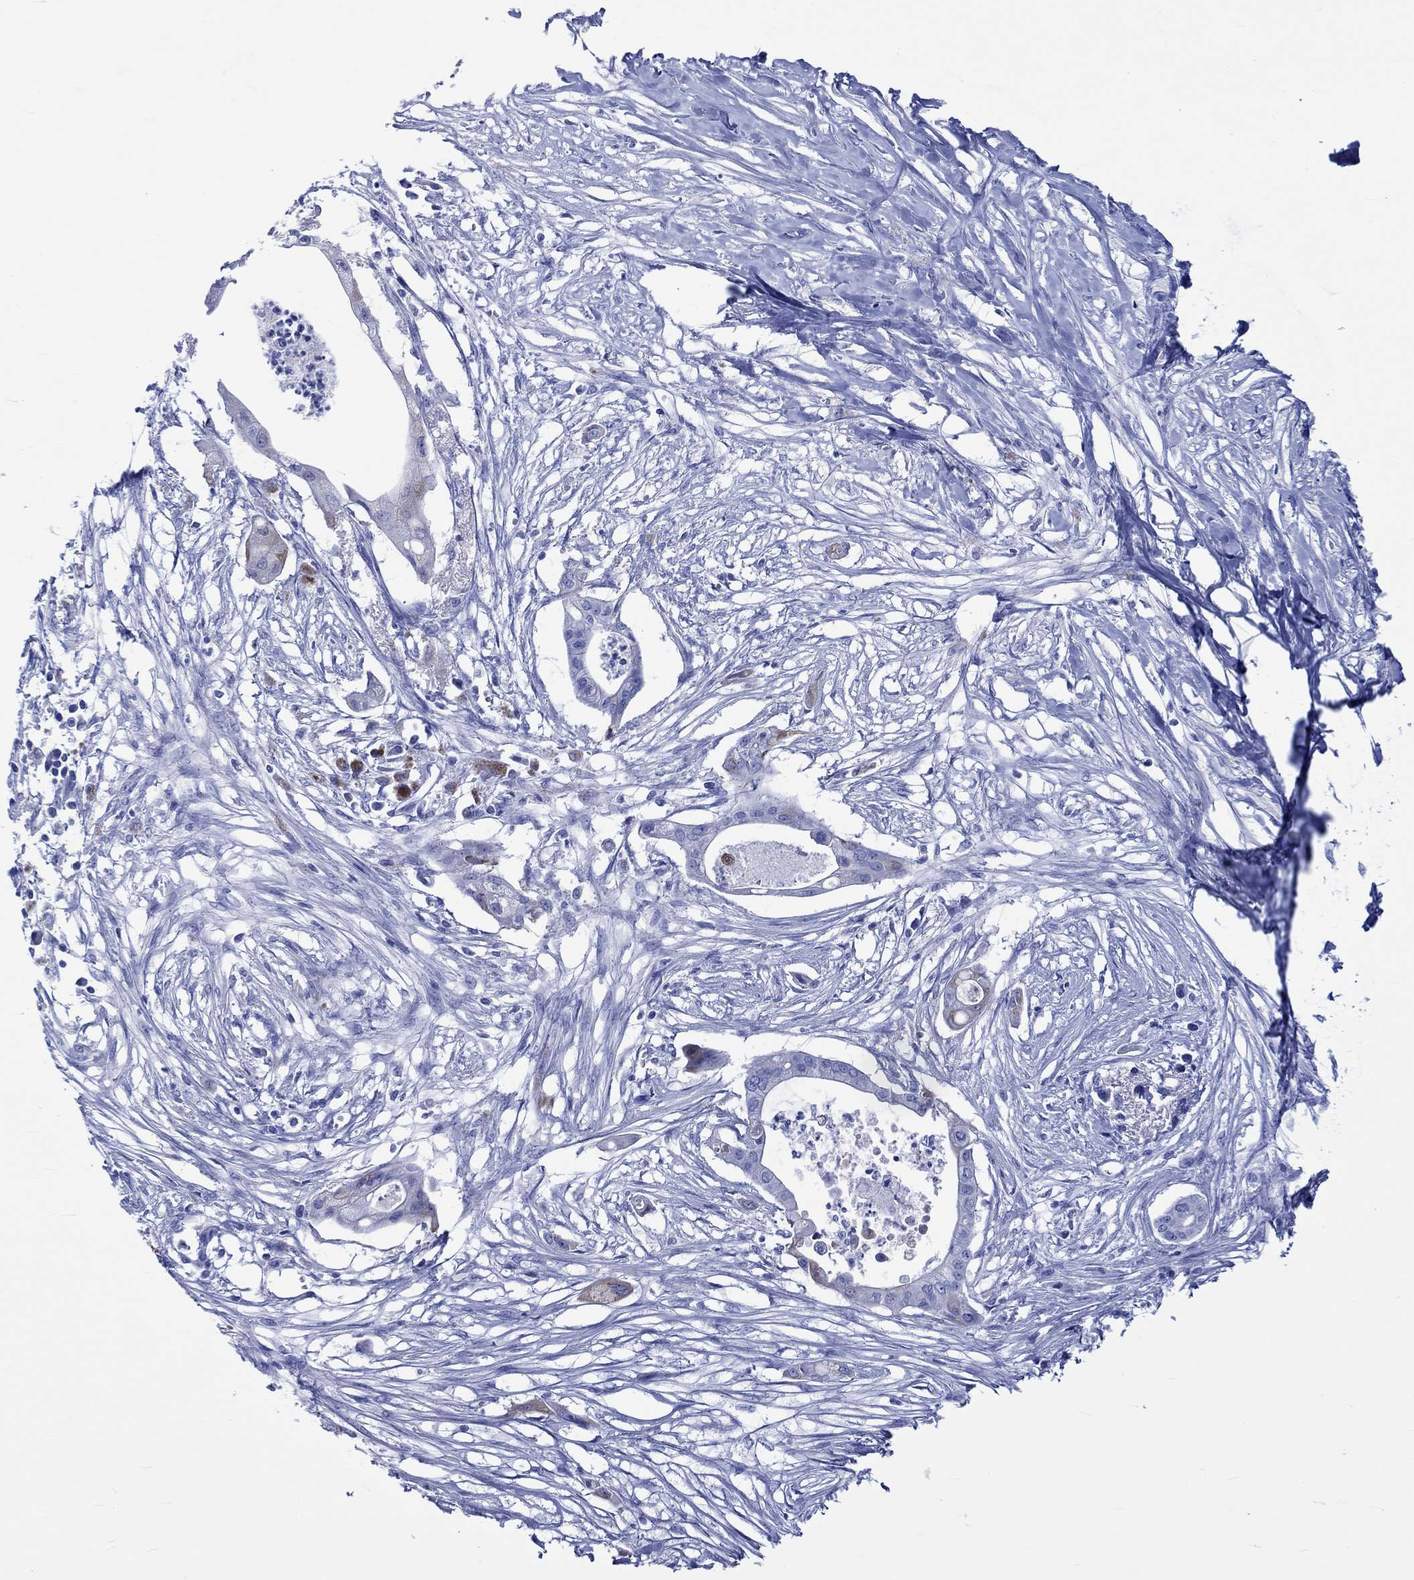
{"staining": {"intensity": "negative", "quantity": "none", "location": "none"}, "tissue": "pancreatic cancer", "cell_type": "Tumor cells", "image_type": "cancer", "snomed": [{"axis": "morphology", "description": "Normal tissue, NOS"}, {"axis": "morphology", "description": "Adenocarcinoma, NOS"}, {"axis": "topography", "description": "Pancreas"}], "caption": "The IHC micrograph has no significant staining in tumor cells of pancreatic cancer (adenocarcinoma) tissue. Brightfield microscopy of immunohistochemistry stained with DAB (3,3'-diaminobenzidine) (brown) and hematoxylin (blue), captured at high magnification.", "gene": "KLHL33", "patient": {"sex": "female", "age": 58}}